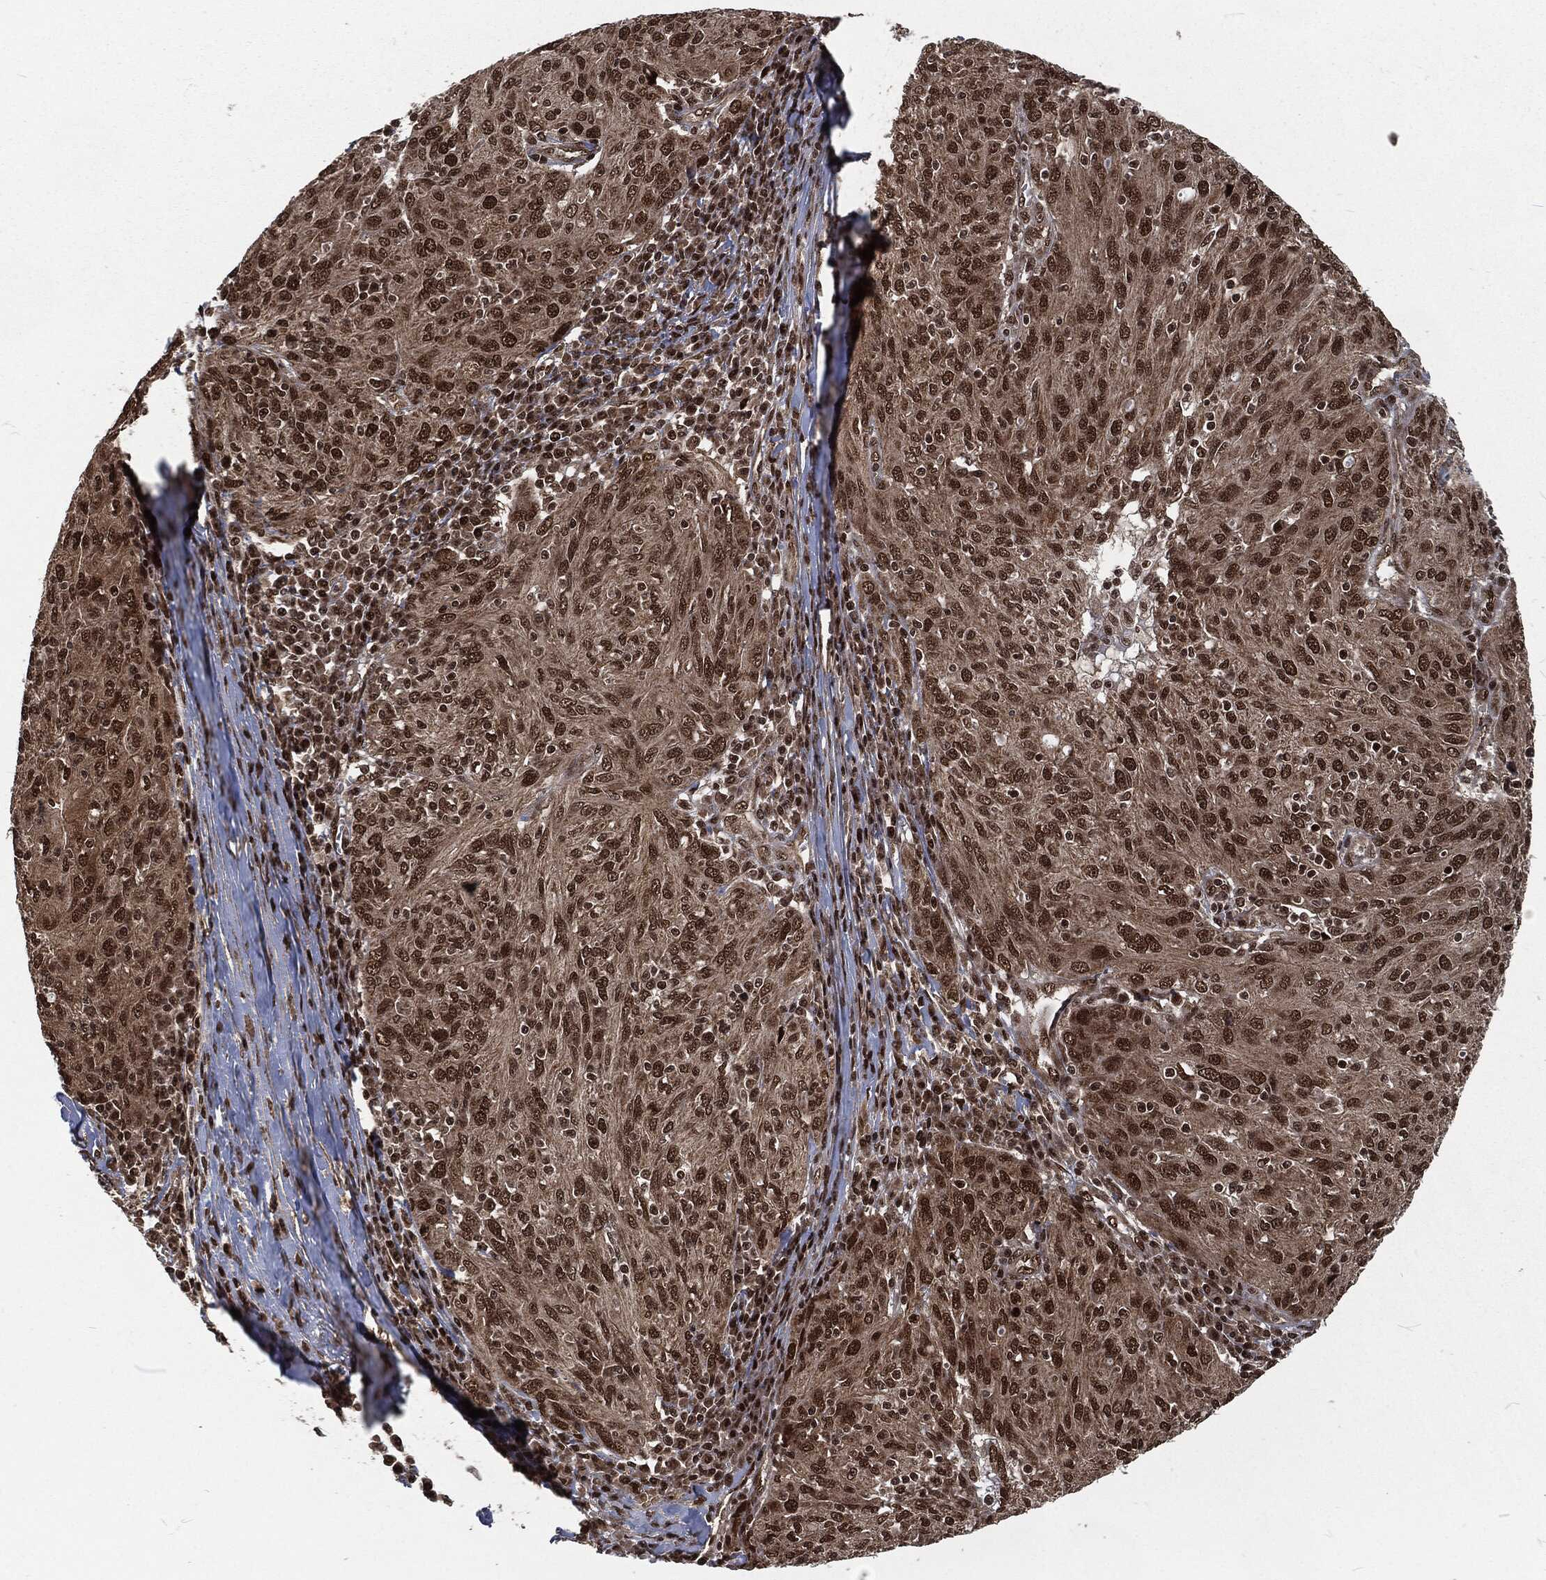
{"staining": {"intensity": "strong", "quantity": "25%-75%", "location": "nuclear"}, "tissue": "ovarian cancer", "cell_type": "Tumor cells", "image_type": "cancer", "snomed": [{"axis": "morphology", "description": "Carcinoma, endometroid"}, {"axis": "topography", "description": "Ovary"}], "caption": "The image exhibits a brown stain indicating the presence of a protein in the nuclear of tumor cells in ovarian cancer.", "gene": "NGRN", "patient": {"sex": "female", "age": 50}}